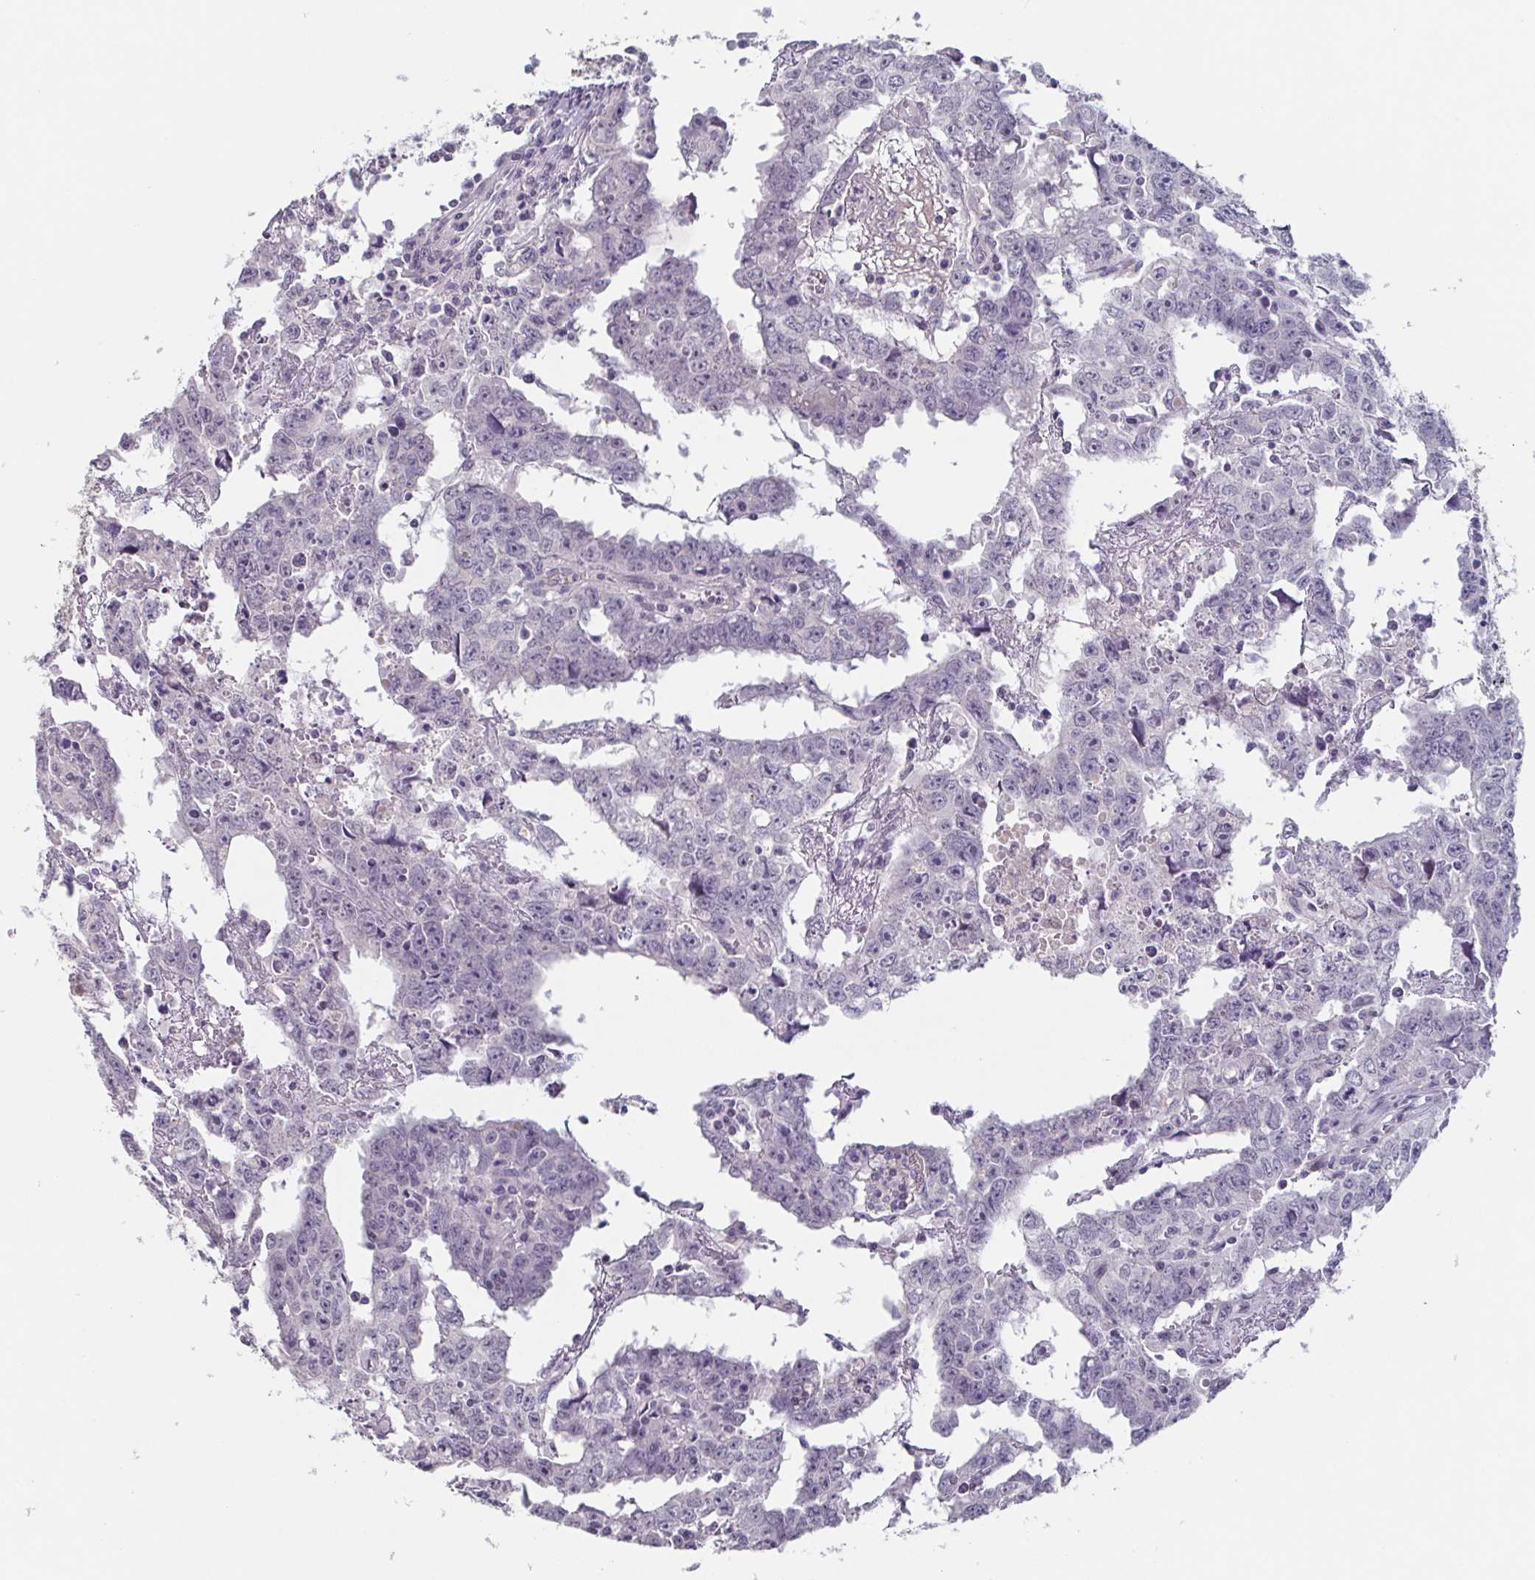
{"staining": {"intensity": "negative", "quantity": "none", "location": "none"}, "tissue": "testis cancer", "cell_type": "Tumor cells", "image_type": "cancer", "snomed": [{"axis": "morphology", "description": "Carcinoma, Embryonal, NOS"}, {"axis": "topography", "description": "Testis"}], "caption": "There is no significant staining in tumor cells of testis cancer (embryonal carcinoma). (Brightfield microscopy of DAB immunohistochemistry (IHC) at high magnification).", "gene": "GHRL", "patient": {"sex": "male", "age": 22}}